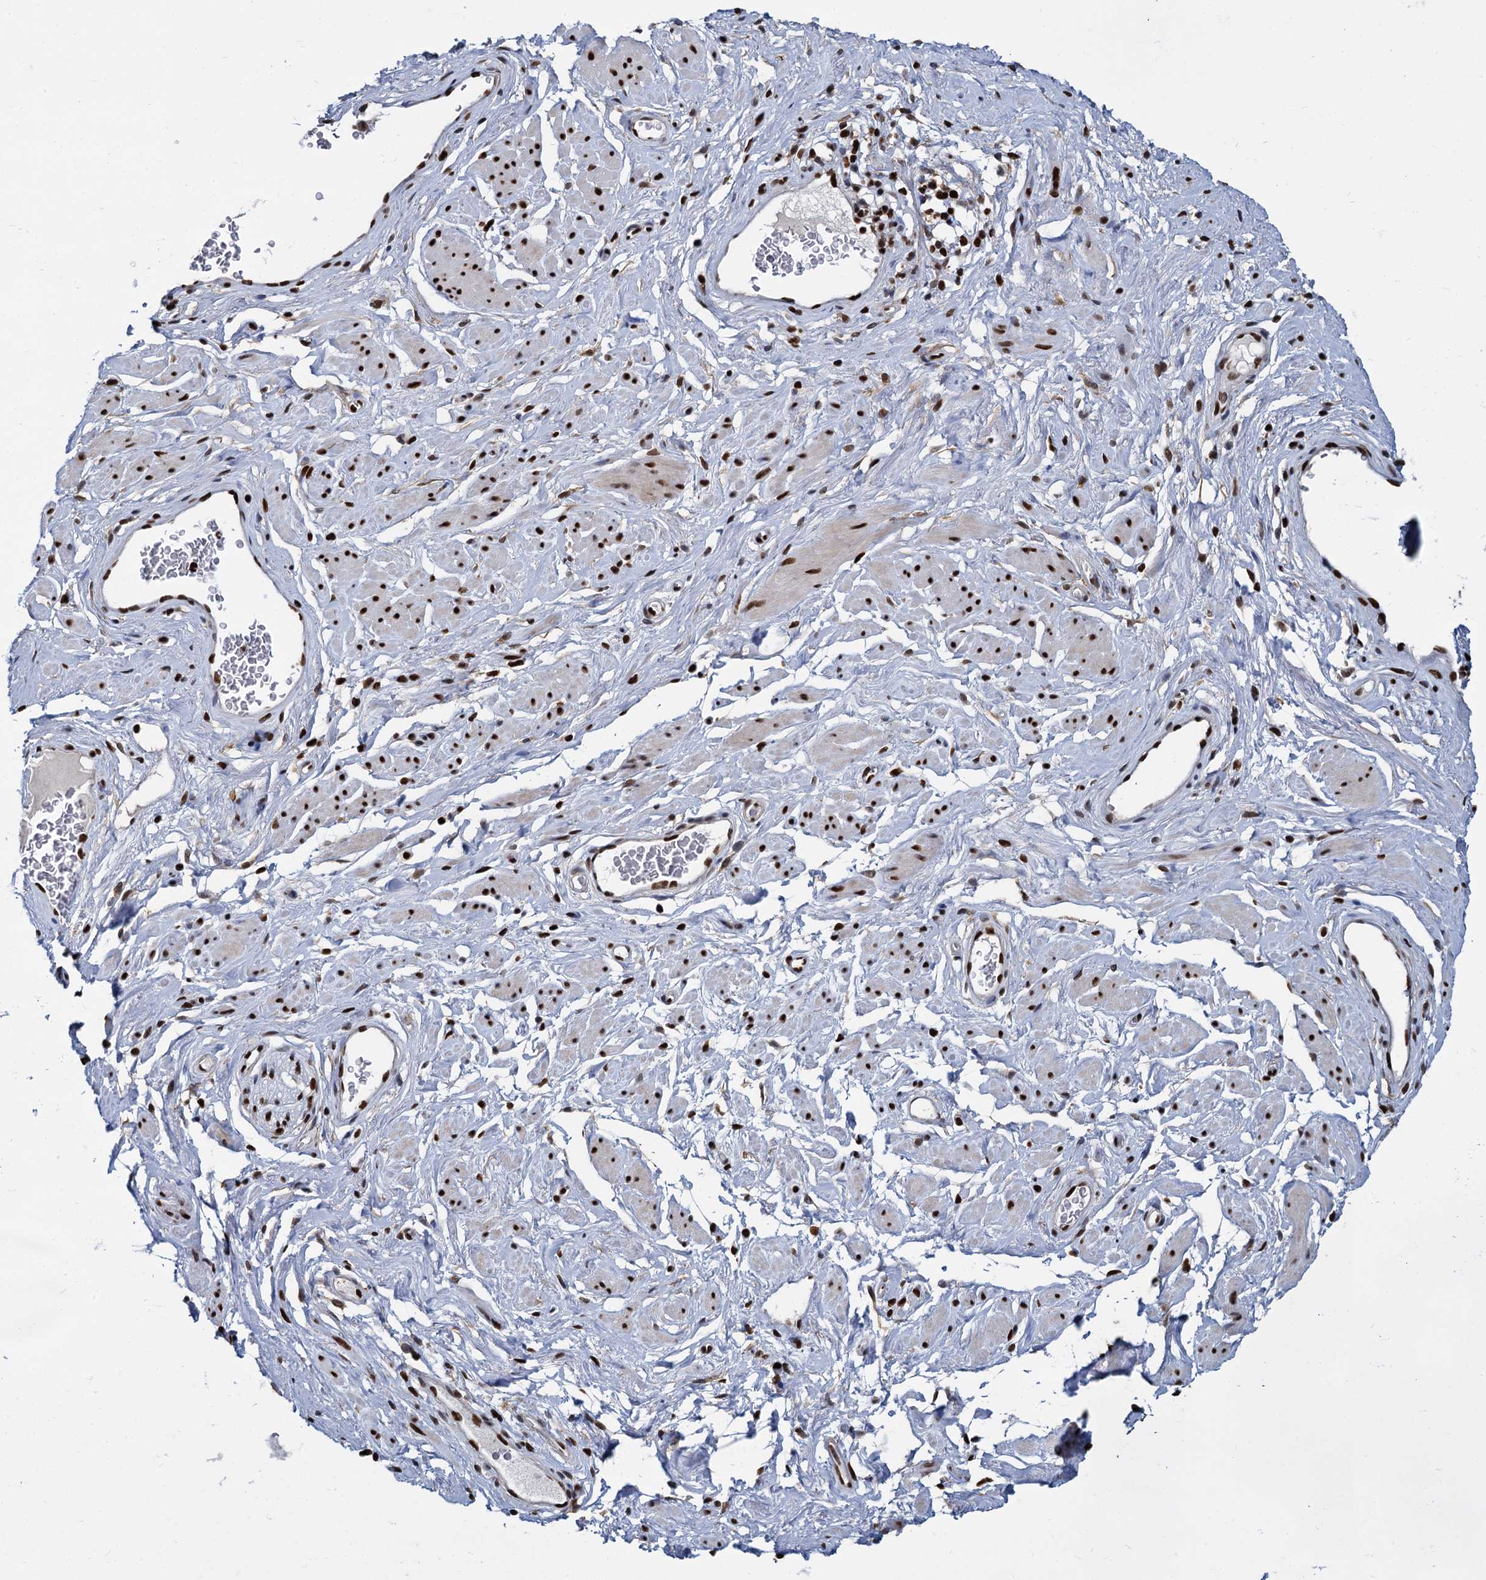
{"staining": {"intensity": "strong", "quantity": ">75%", "location": "nuclear"}, "tissue": "adipose tissue", "cell_type": "Adipocytes", "image_type": "normal", "snomed": [{"axis": "morphology", "description": "Normal tissue, NOS"}, {"axis": "morphology", "description": "Adenocarcinoma, NOS"}, {"axis": "topography", "description": "Rectum"}, {"axis": "topography", "description": "Vagina"}, {"axis": "topography", "description": "Peripheral nerve tissue"}], "caption": "An IHC micrograph of normal tissue is shown. Protein staining in brown highlights strong nuclear positivity in adipose tissue within adipocytes. The protein of interest is stained brown, and the nuclei are stained in blue (DAB (3,3'-diaminobenzidine) IHC with brightfield microscopy, high magnification).", "gene": "DCPS", "patient": {"sex": "female", "age": 71}}